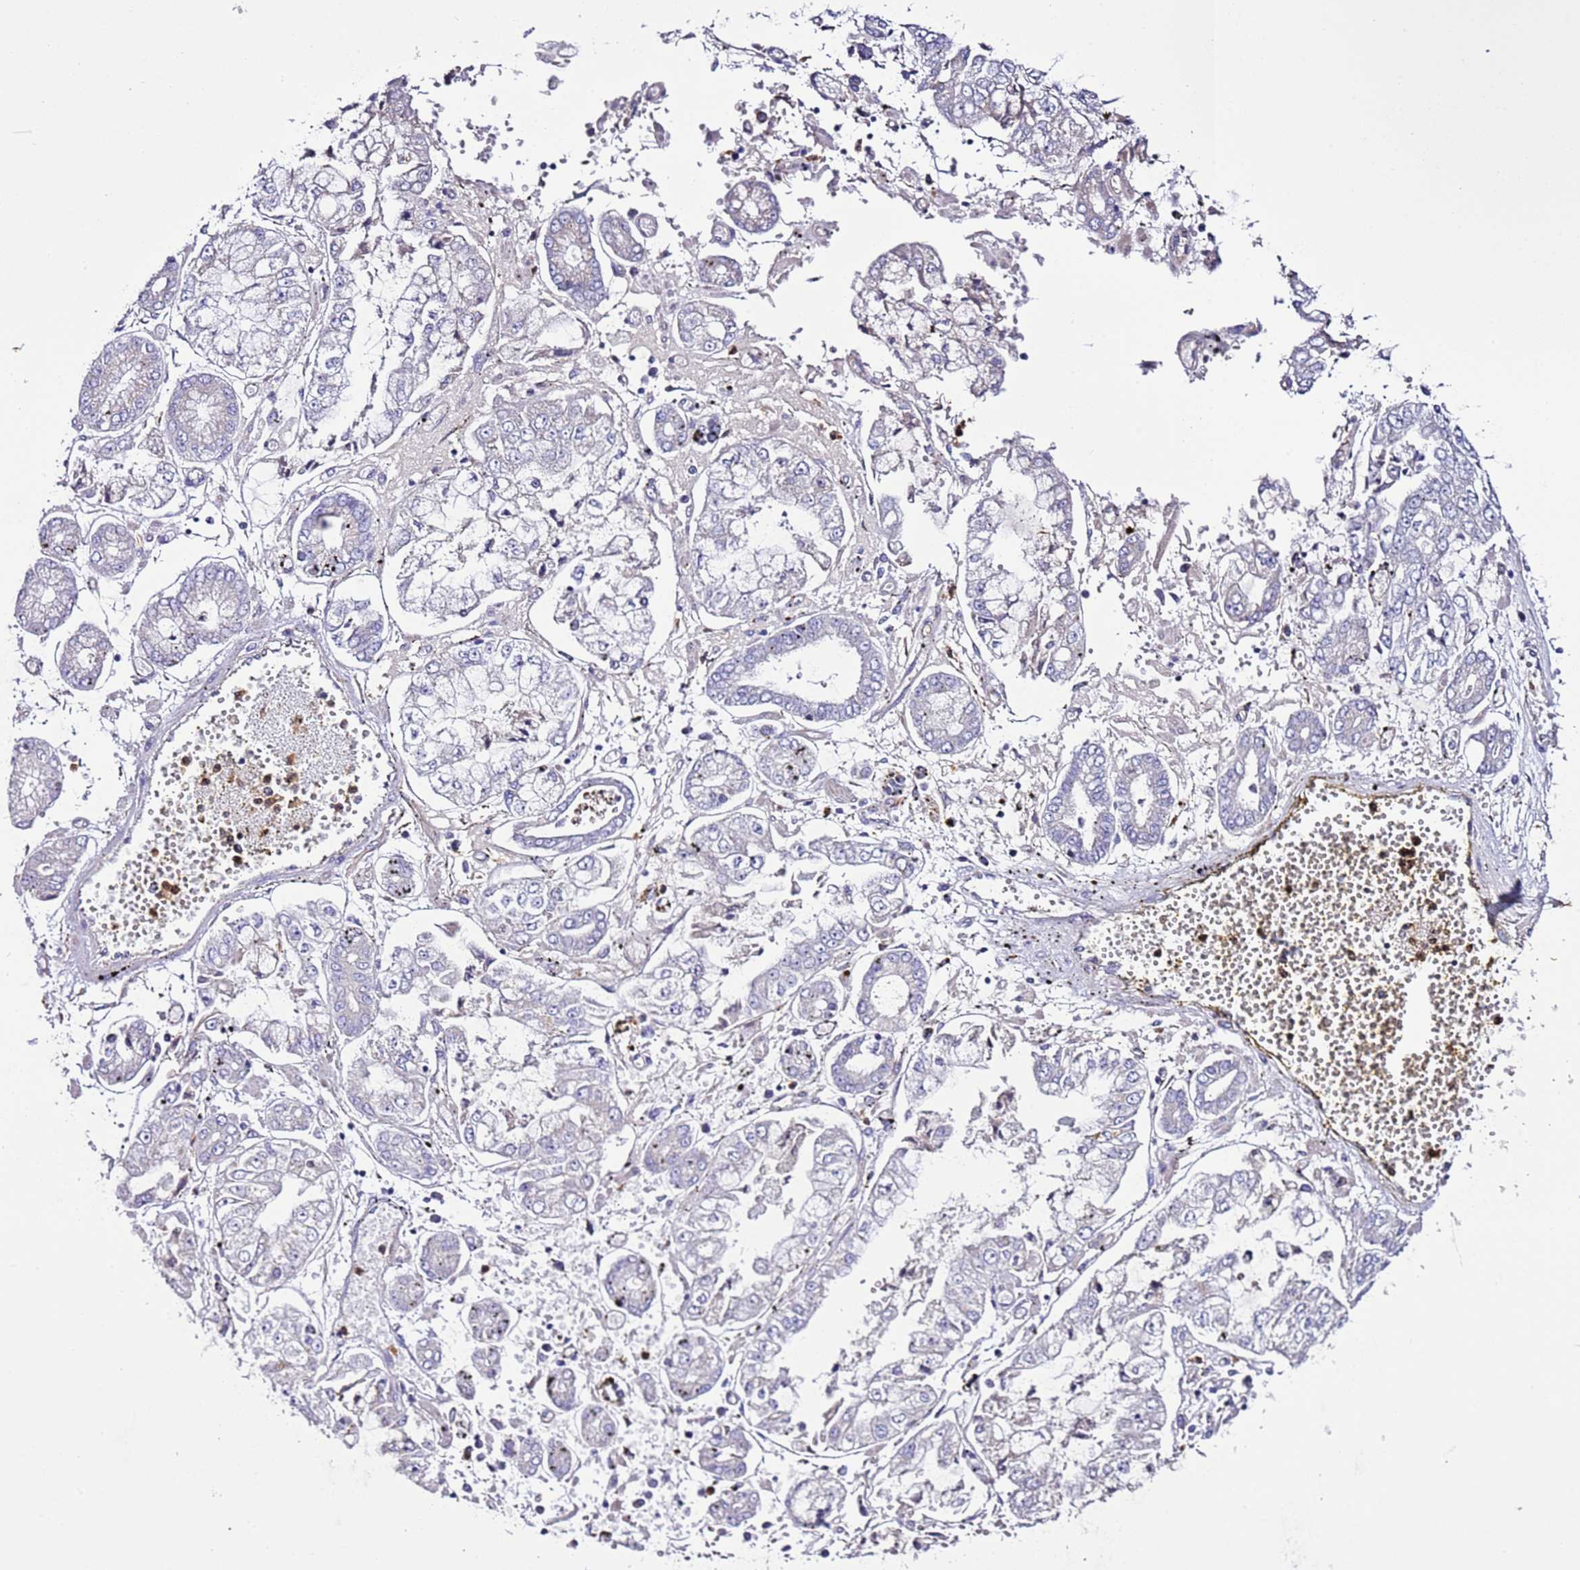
{"staining": {"intensity": "negative", "quantity": "none", "location": "none"}, "tissue": "stomach cancer", "cell_type": "Tumor cells", "image_type": "cancer", "snomed": [{"axis": "morphology", "description": "Adenocarcinoma, NOS"}, {"axis": "topography", "description": "Stomach"}], "caption": "This photomicrograph is of adenocarcinoma (stomach) stained with IHC to label a protein in brown with the nuclei are counter-stained blue. There is no expression in tumor cells.", "gene": "FAM174C", "patient": {"sex": "male", "age": 76}}